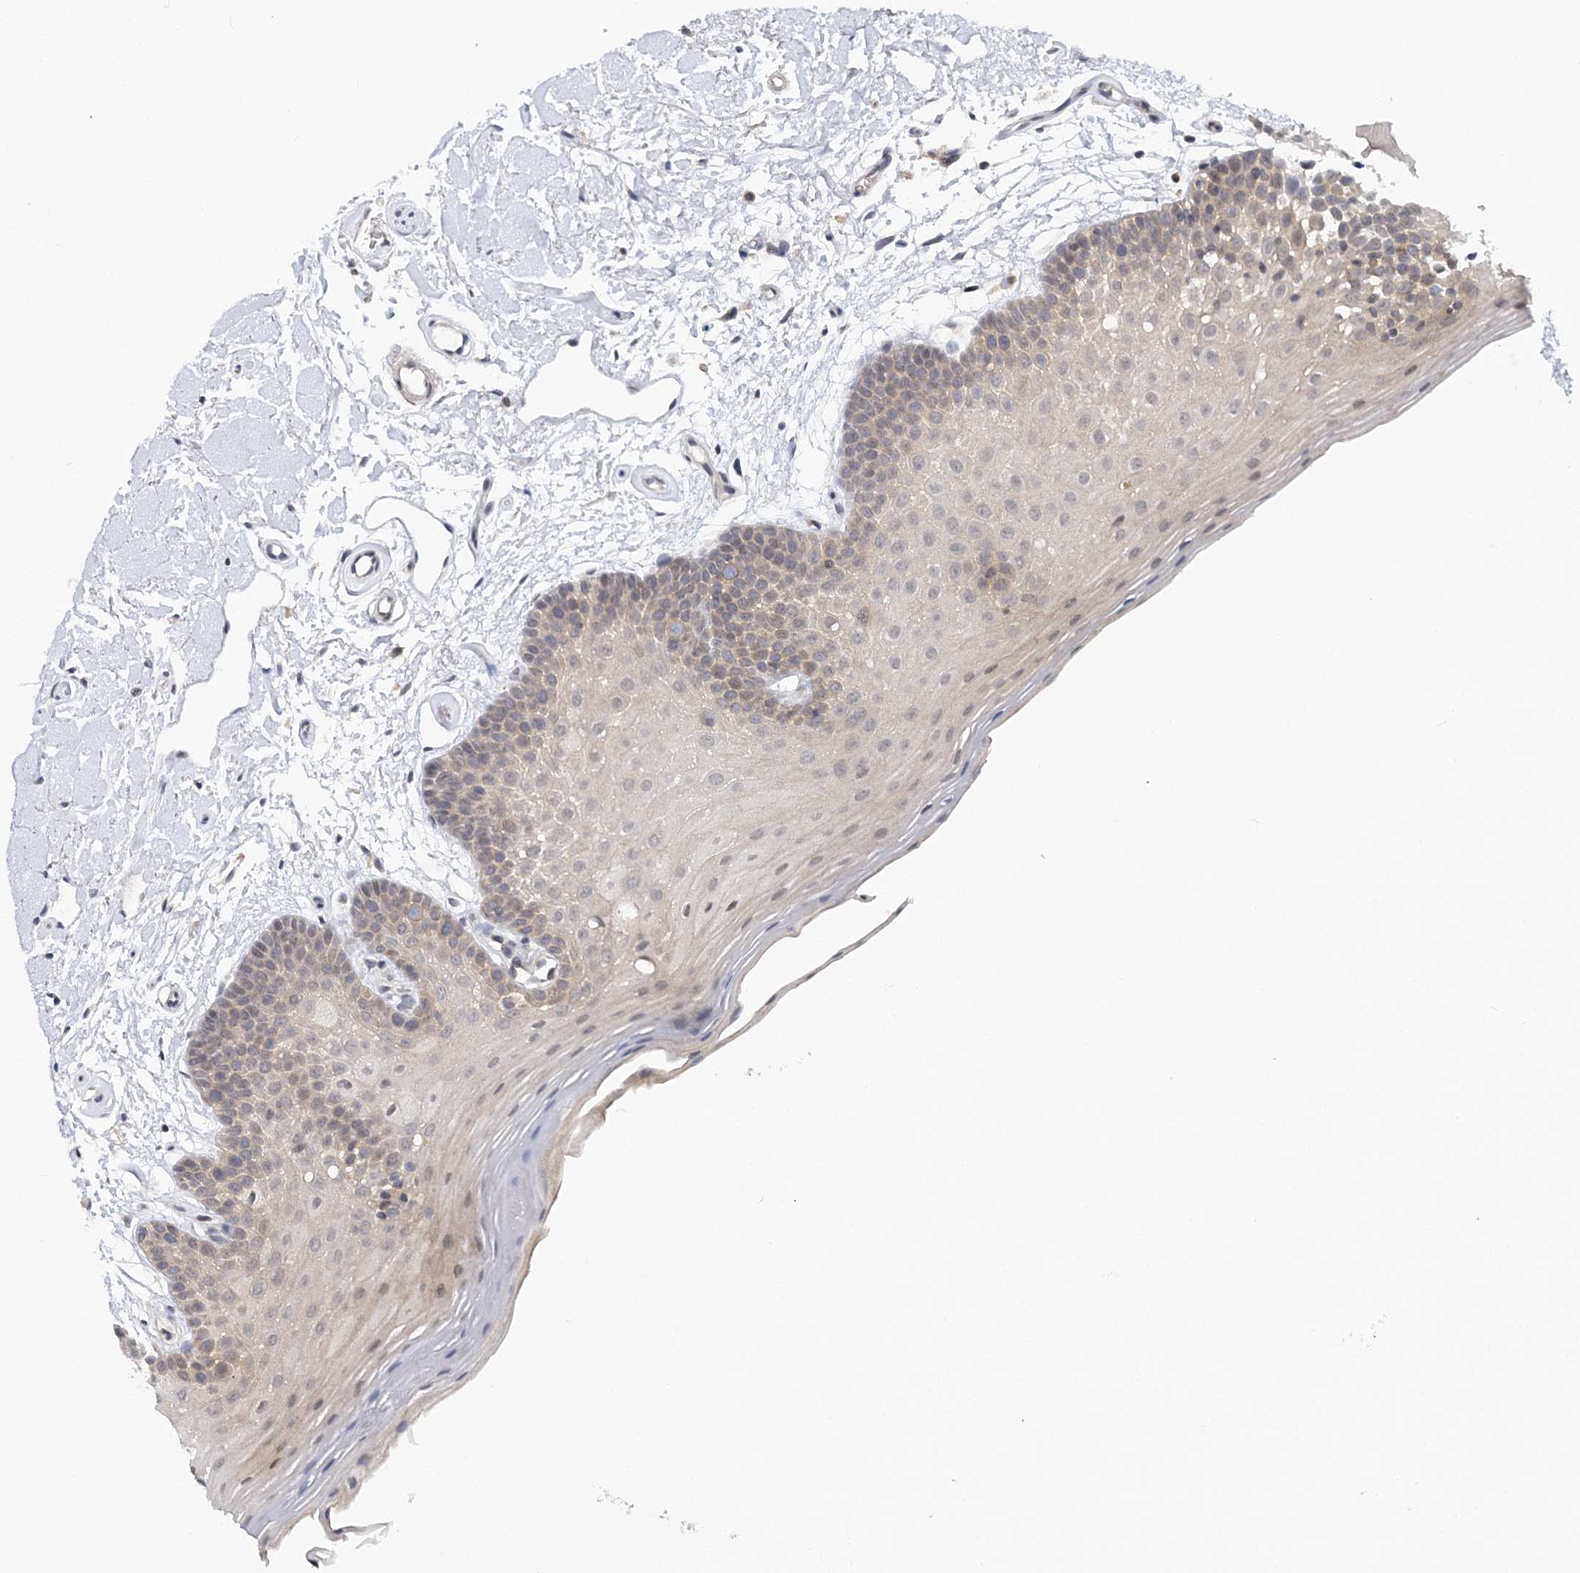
{"staining": {"intensity": "weak", "quantity": "<25%", "location": "cytoplasmic/membranous,nuclear"}, "tissue": "oral mucosa", "cell_type": "Squamous epithelial cells", "image_type": "normal", "snomed": [{"axis": "morphology", "description": "Normal tissue, NOS"}, {"axis": "topography", "description": "Oral tissue"}], "caption": "Oral mucosa was stained to show a protein in brown. There is no significant positivity in squamous epithelial cells. The staining is performed using DAB brown chromogen with nuclei counter-stained in using hematoxylin.", "gene": "HYCC2", "patient": {"sex": "male", "age": 62}}